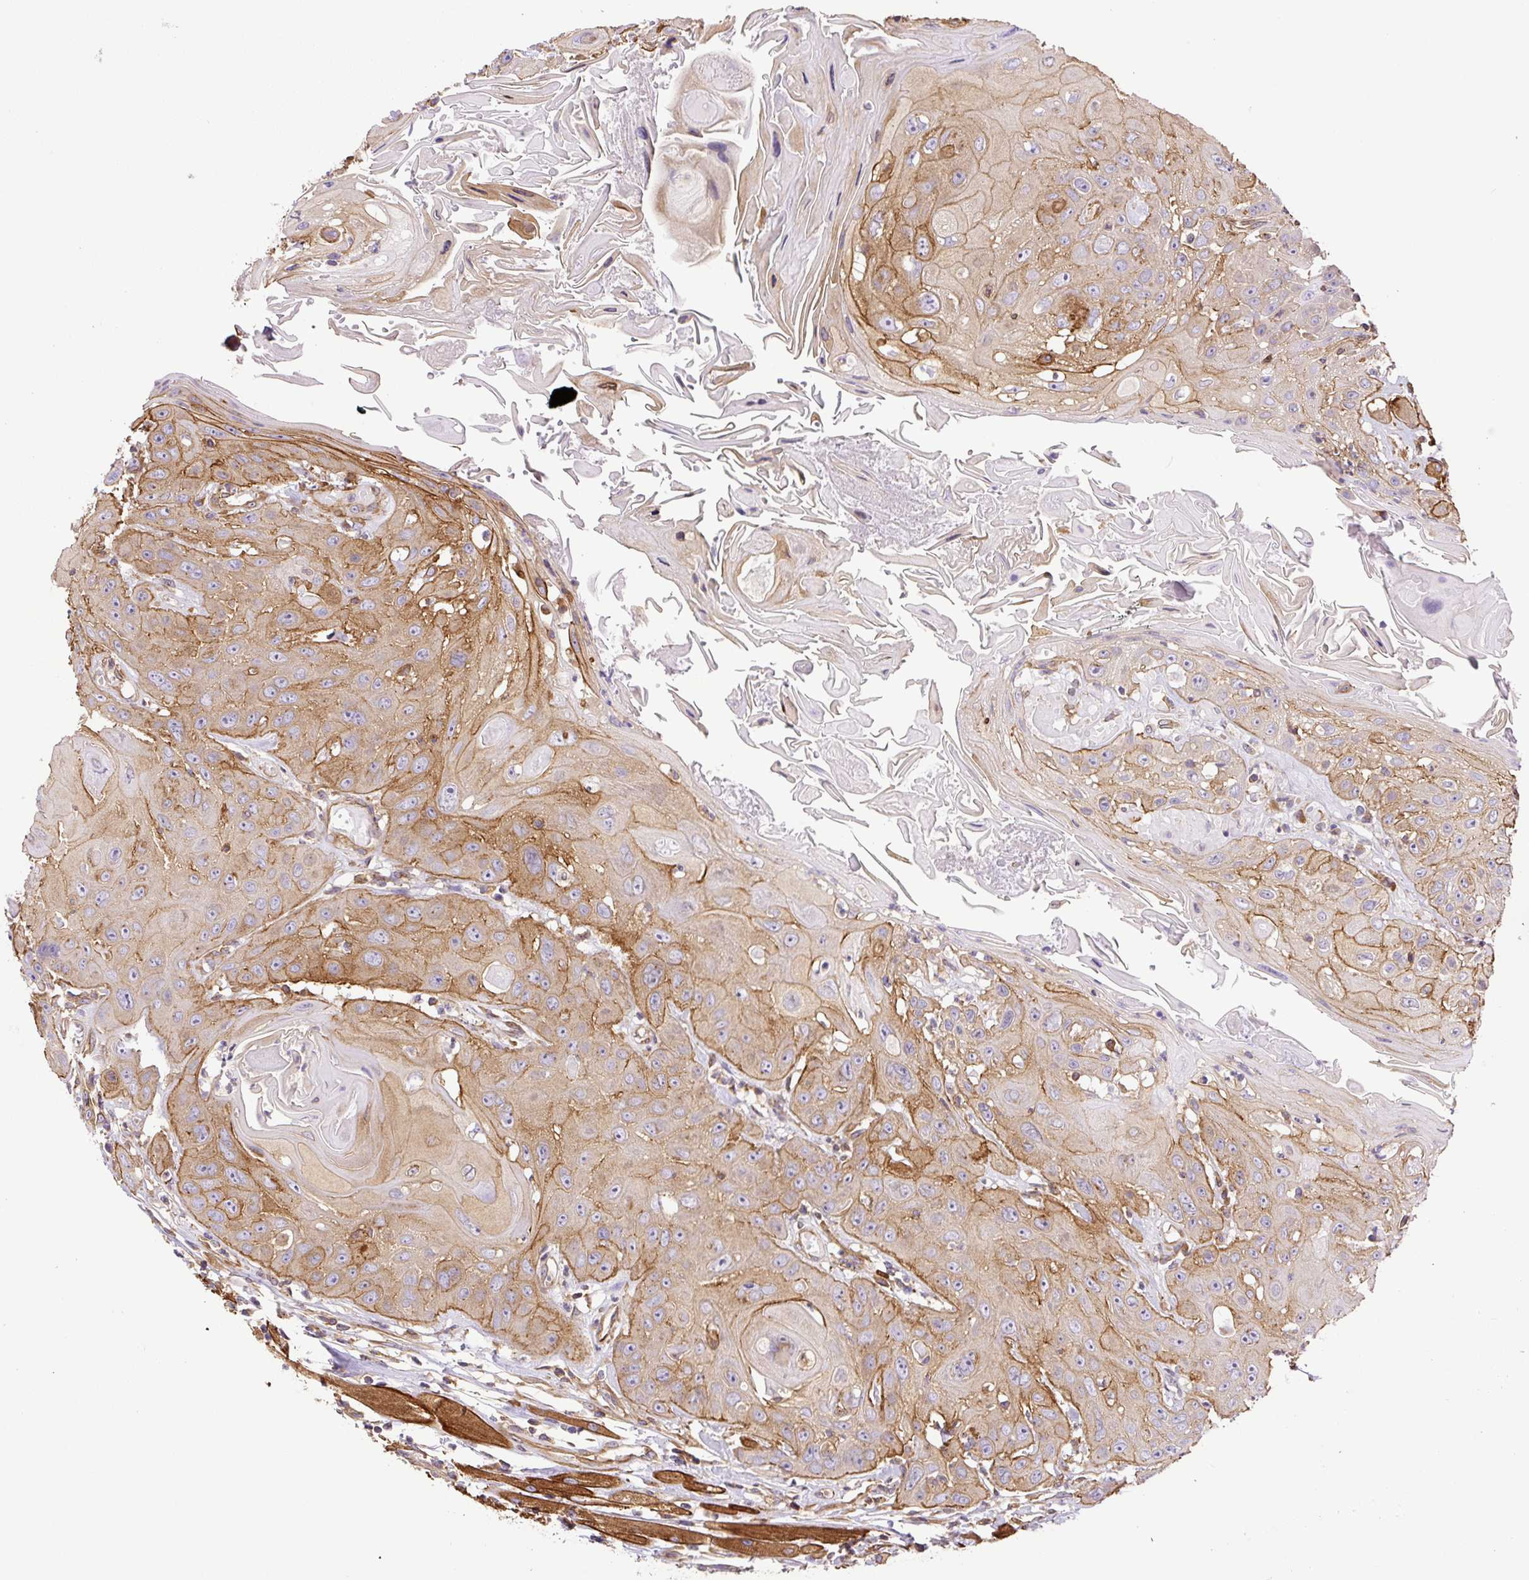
{"staining": {"intensity": "moderate", "quantity": ">75%", "location": "cytoplasmic/membranous"}, "tissue": "head and neck cancer", "cell_type": "Tumor cells", "image_type": "cancer", "snomed": [{"axis": "morphology", "description": "Squamous cell carcinoma, NOS"}, {"axis": "topography", "description": "Head-Neck"}], "caption": "Head and neck cancer (squamous cell carcinoma) stained with IHC displays moderate cytoplasmic/membranous expression in approximately >75% of tumor cells. The staining is performed using DAB brown chromogen to label protein expression. The nuclei are counter-stained blue using hematoxylin.", "gene": "DCTN1", "patient": {"sex": "female", "age": 59}}